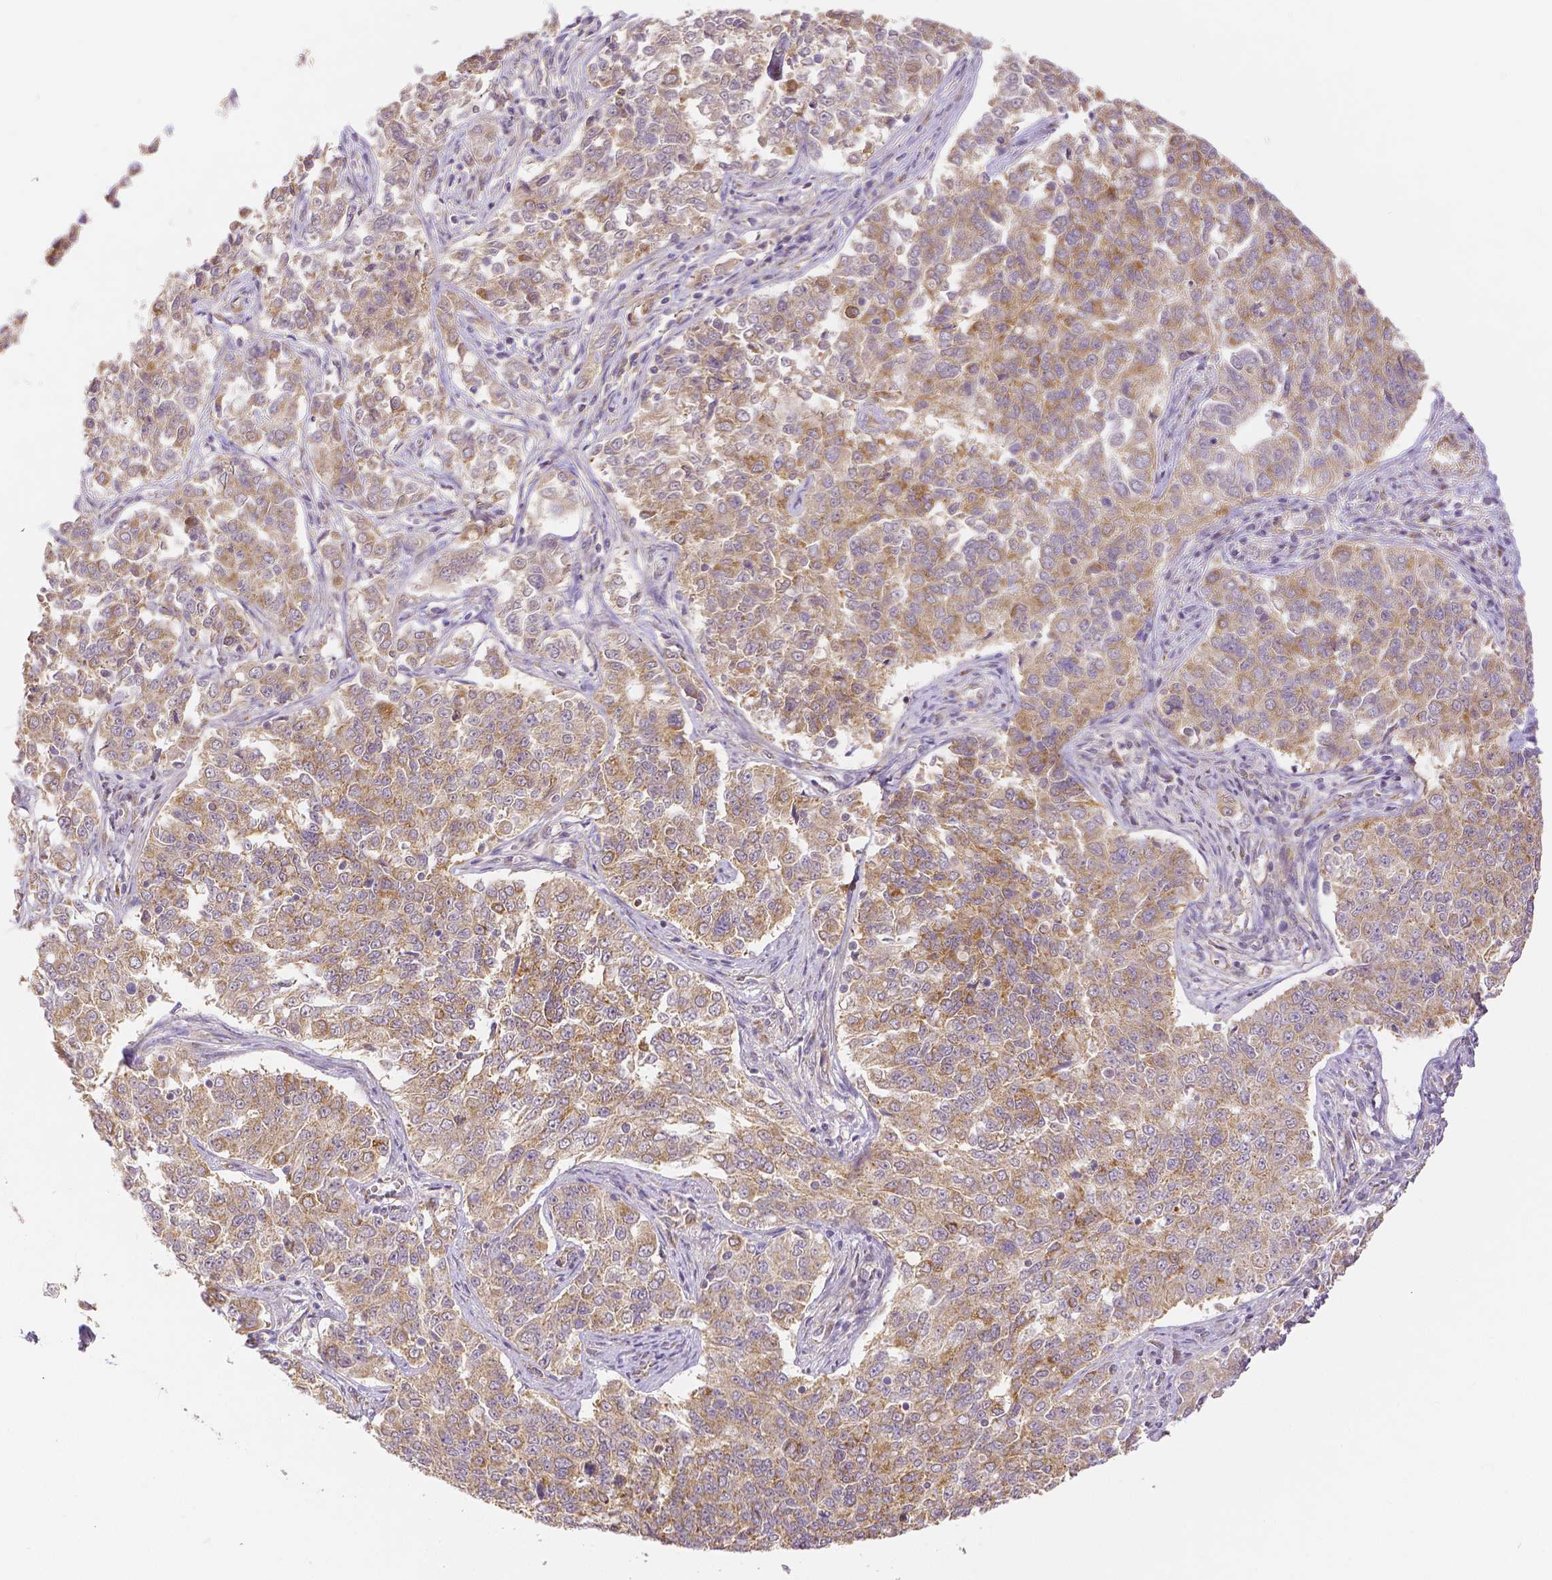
{"staining": {"intensity": "moderate", "quantity": "25%-75%", "location": "cytoplasmic/membranous"}, "tissue": "endometrial cancer", "cell_type": "Tumor cells", "image_type": "cancer", "snomed": [{"axis": "morphology", "description": "Adenocarcinoma, NOS"}, {"axis": "topography", "description": "Endometrium"}], "caption": "Endometrial cancer (adenocarcinoma) tissue displays moderate cytoplasmic/membranous staining in approximately 25%-75% of tumor cells (brown staining indicates protein expression, while blue staining denotes nuclei).", "gene": "RHOT1", "patient": {"sex": "female", "age": 43}}